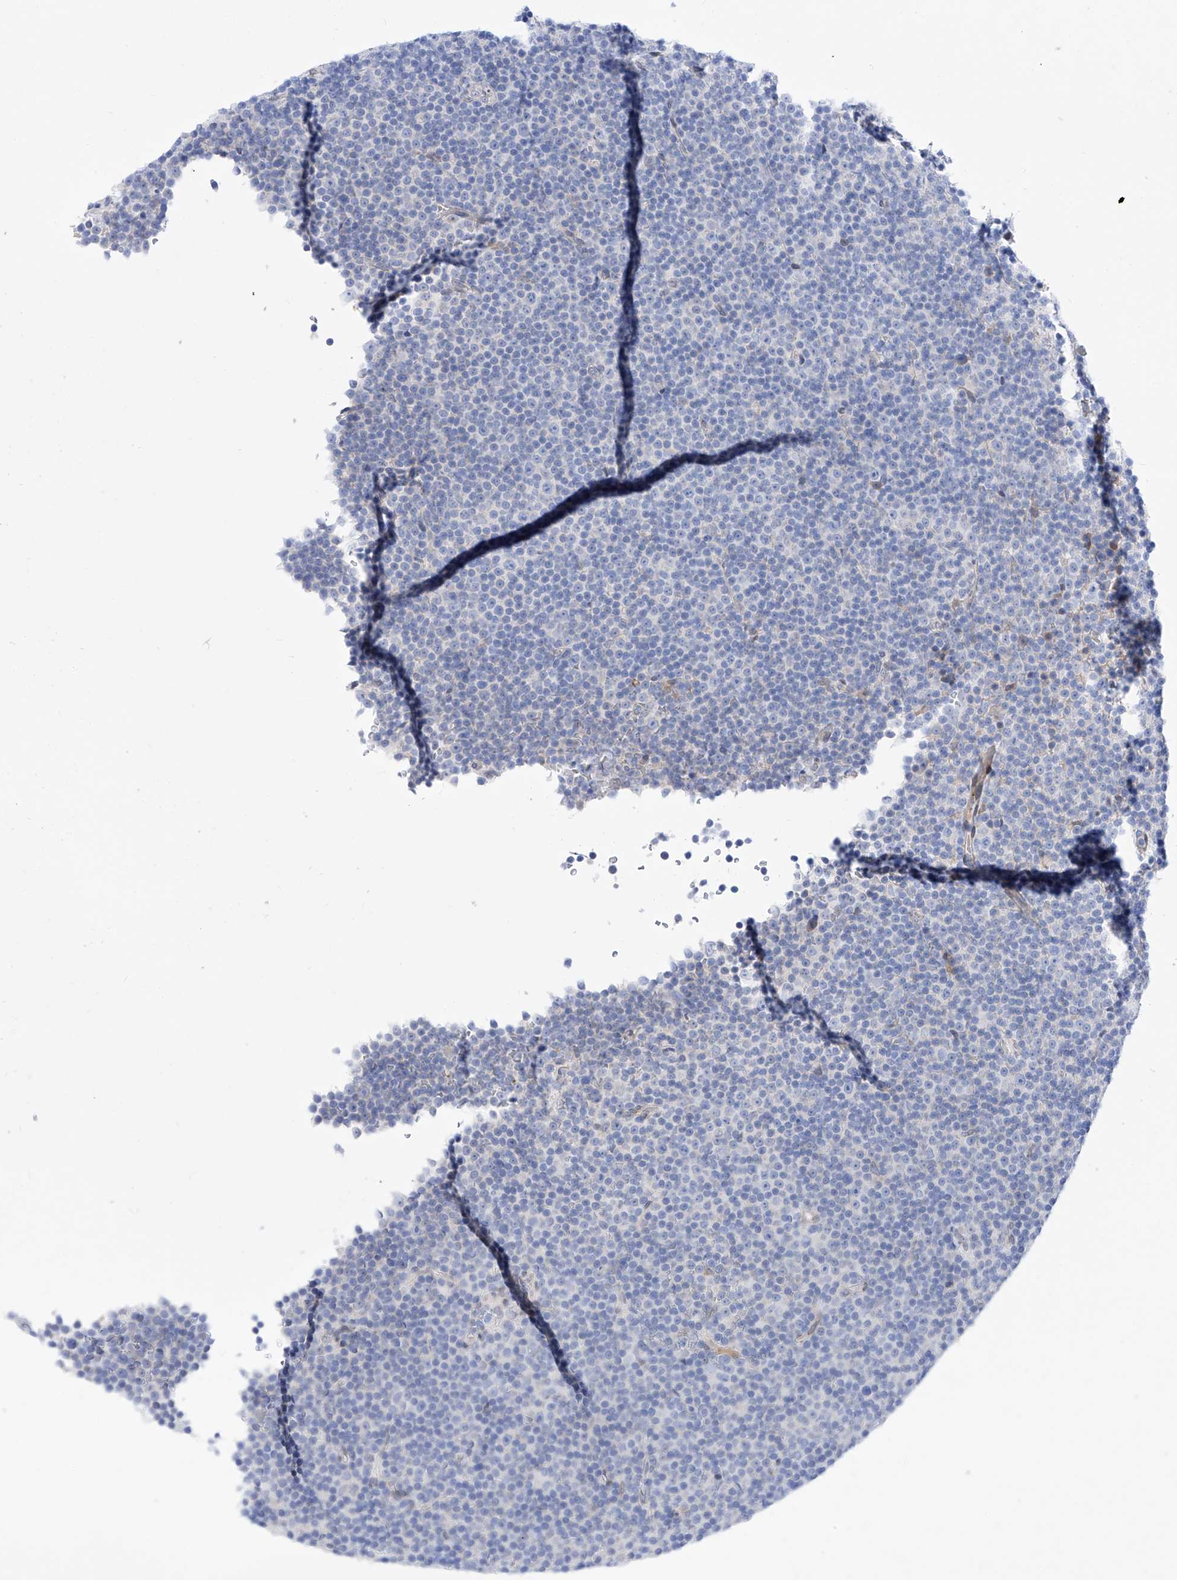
{"staining": {"intensity": "negative", "quantity": "none", "location": "none"}, "tissue": "lymphoma", "cell_type": "Tumor cells", "image_type": "cancer", "snomed": [{"axis": "morphology", "description": "Malignant lymphoma, non-Hodgkin's type, Low grade"}, {"axis": "topography", "description": "Lymph node"}], "caption": "An IHC photomicrograph of malignant lymphoma, non-Hodgkin's type (low-grade) is shown. There is no staining in tumor cells of malignant lymphoma, non-Hodgkin's type (low-grade).", "gene": "LCLAT1", "patient": {"sex": "female", "age": 67}}